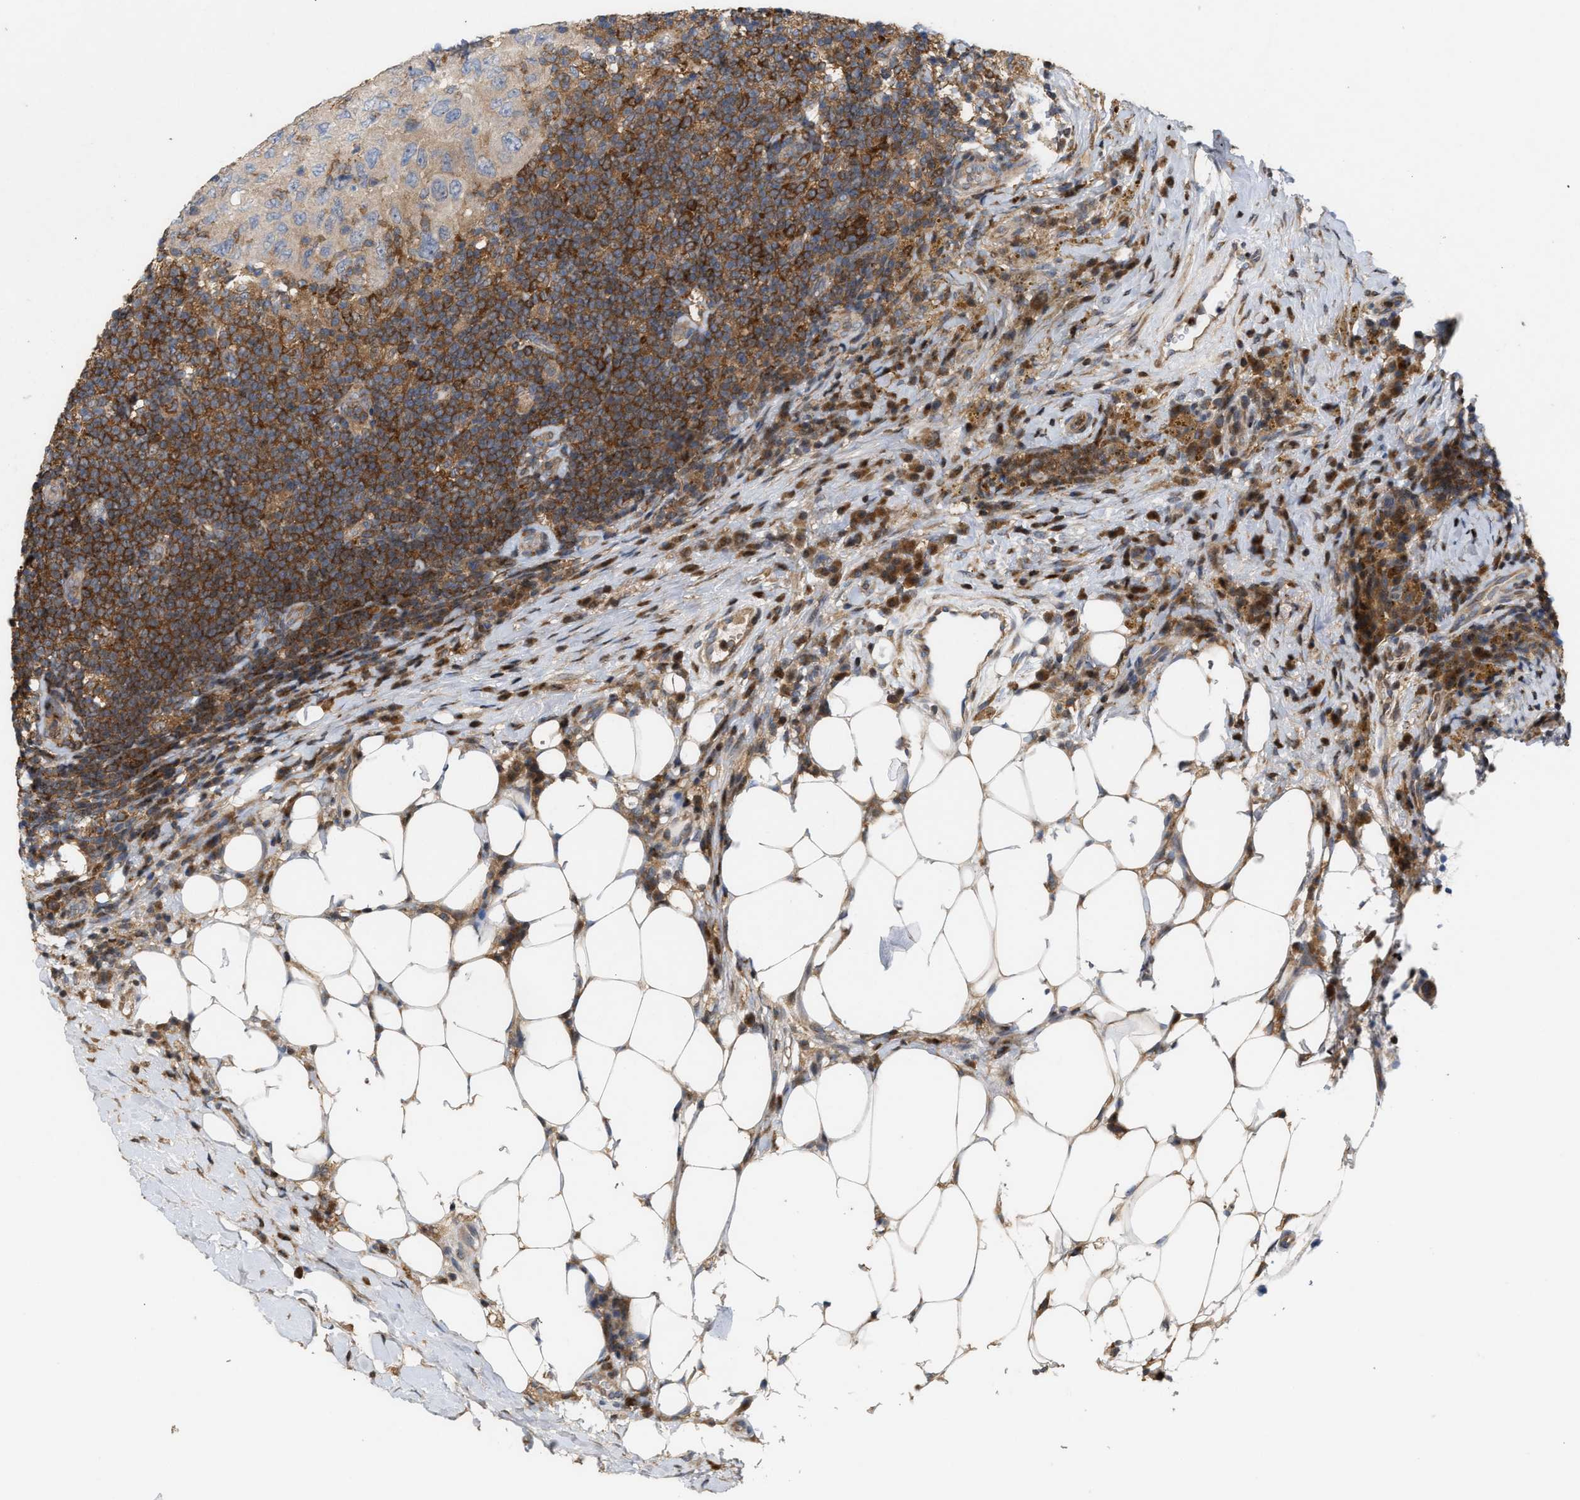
{"staining": {"intensity": "moderate", "quantity": "25%-75%", "location": "cytoplasmic/membranous"}, "tissue": "breast cancer", "cell_type": "Tumor cells", "image_type": "cancer", "snomed": [{"axis": "morphology", "description": "Duct carcinoma"}, {"axis": "topography", "description": "Breast"}], "caption": "About 25%-75% of tumor cells in human intraductal carcinoma (breast) reveal moderate cytoplasmic/membranous protein positivity as visualized by brown immunohistochemical staining.", "gene": "DBNL", "patient": {"sex": "female", "age": 37}}